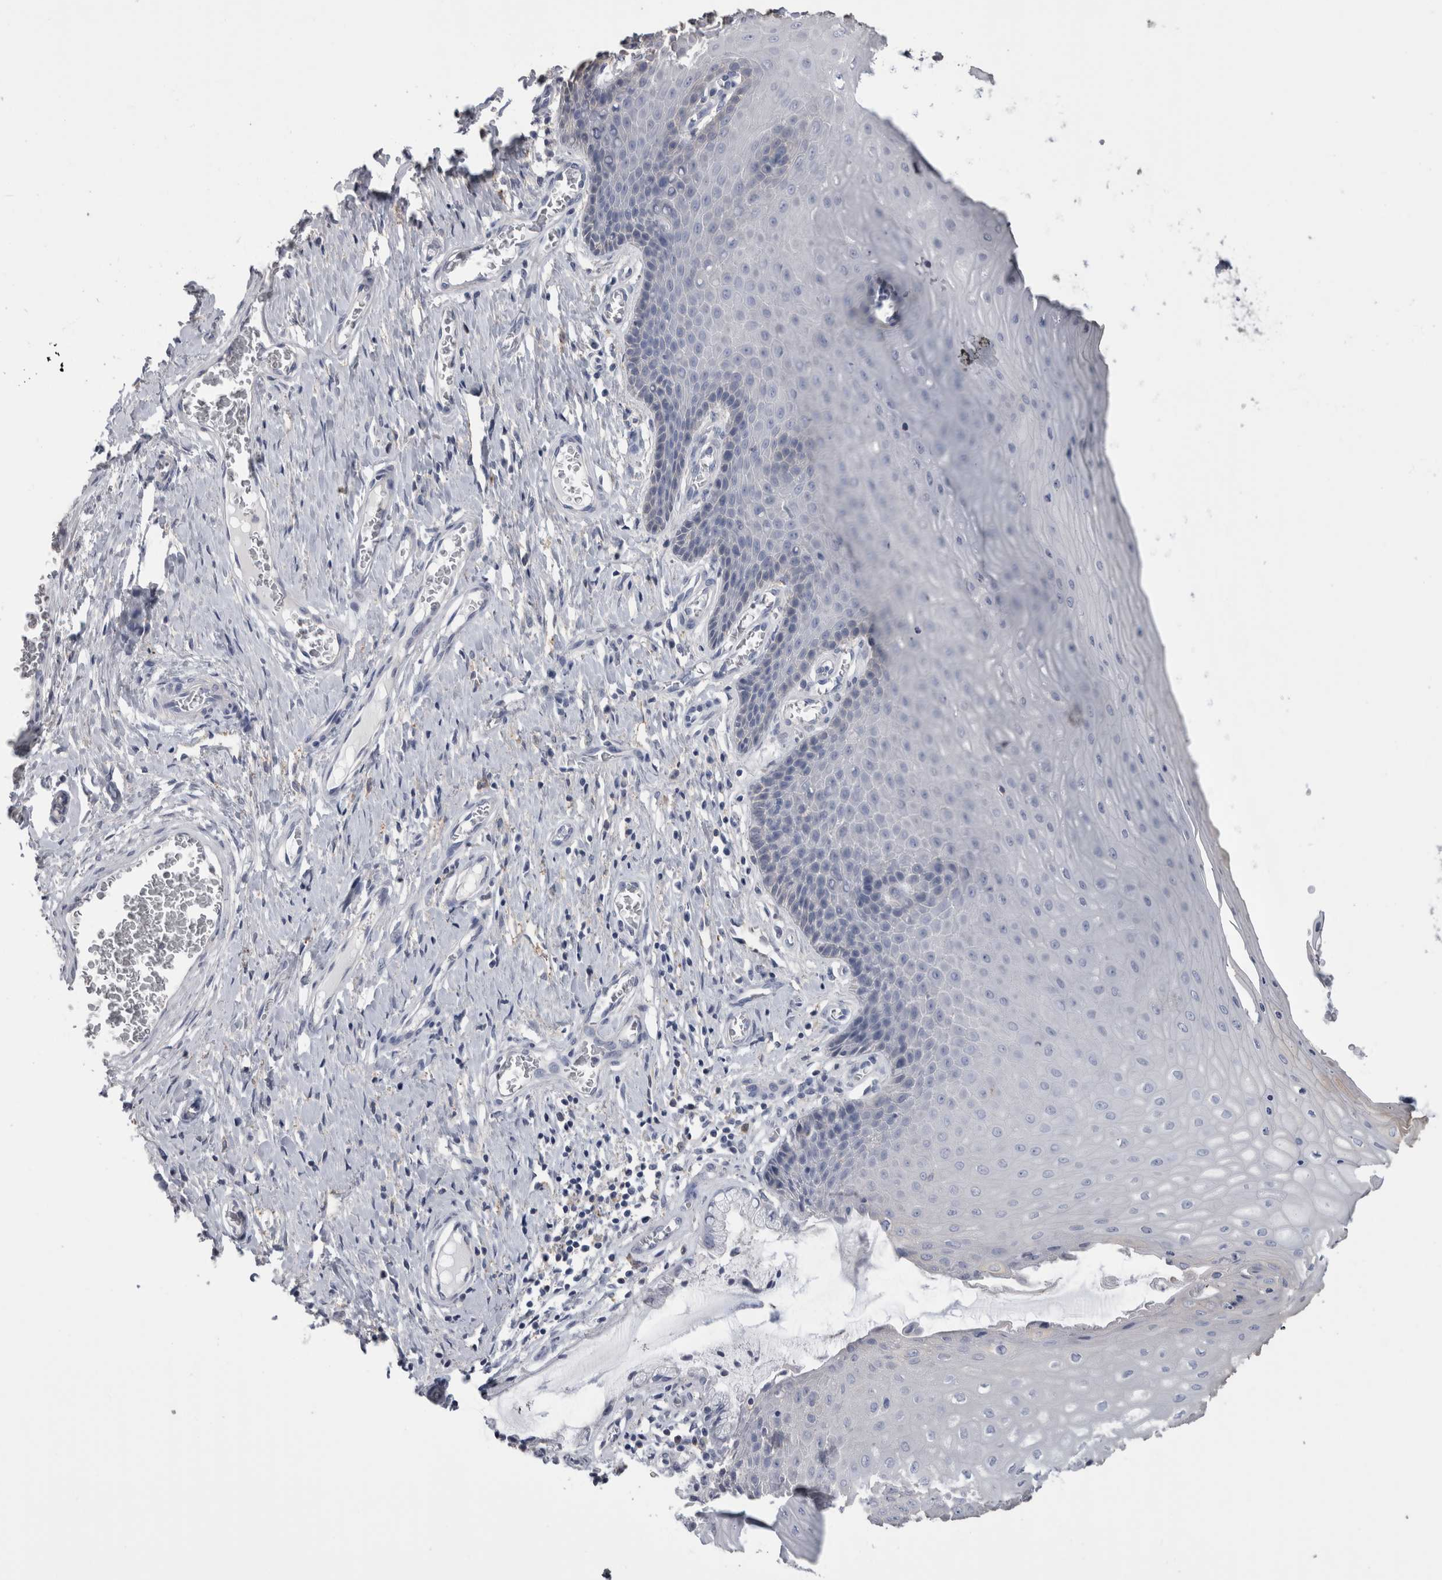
{"staining": {"intensity": "negative", "quantity": "none", "location": "none"}, "tissue": "cervix", "cell_type": "Glandular cells", "image_type": "normal", "snomed": [{"axis": "morphology", "description": "Normal tissue, NOS"}, {"axis": "topography", "description": "Cervix"}], "caption": "A high-resolution image shows immunohistochemistry staining of benign cervix, which reveals no significant staining in glandular cells.", "gene": "SCRN1", "patient": {"sex": "female", "age": 55}}